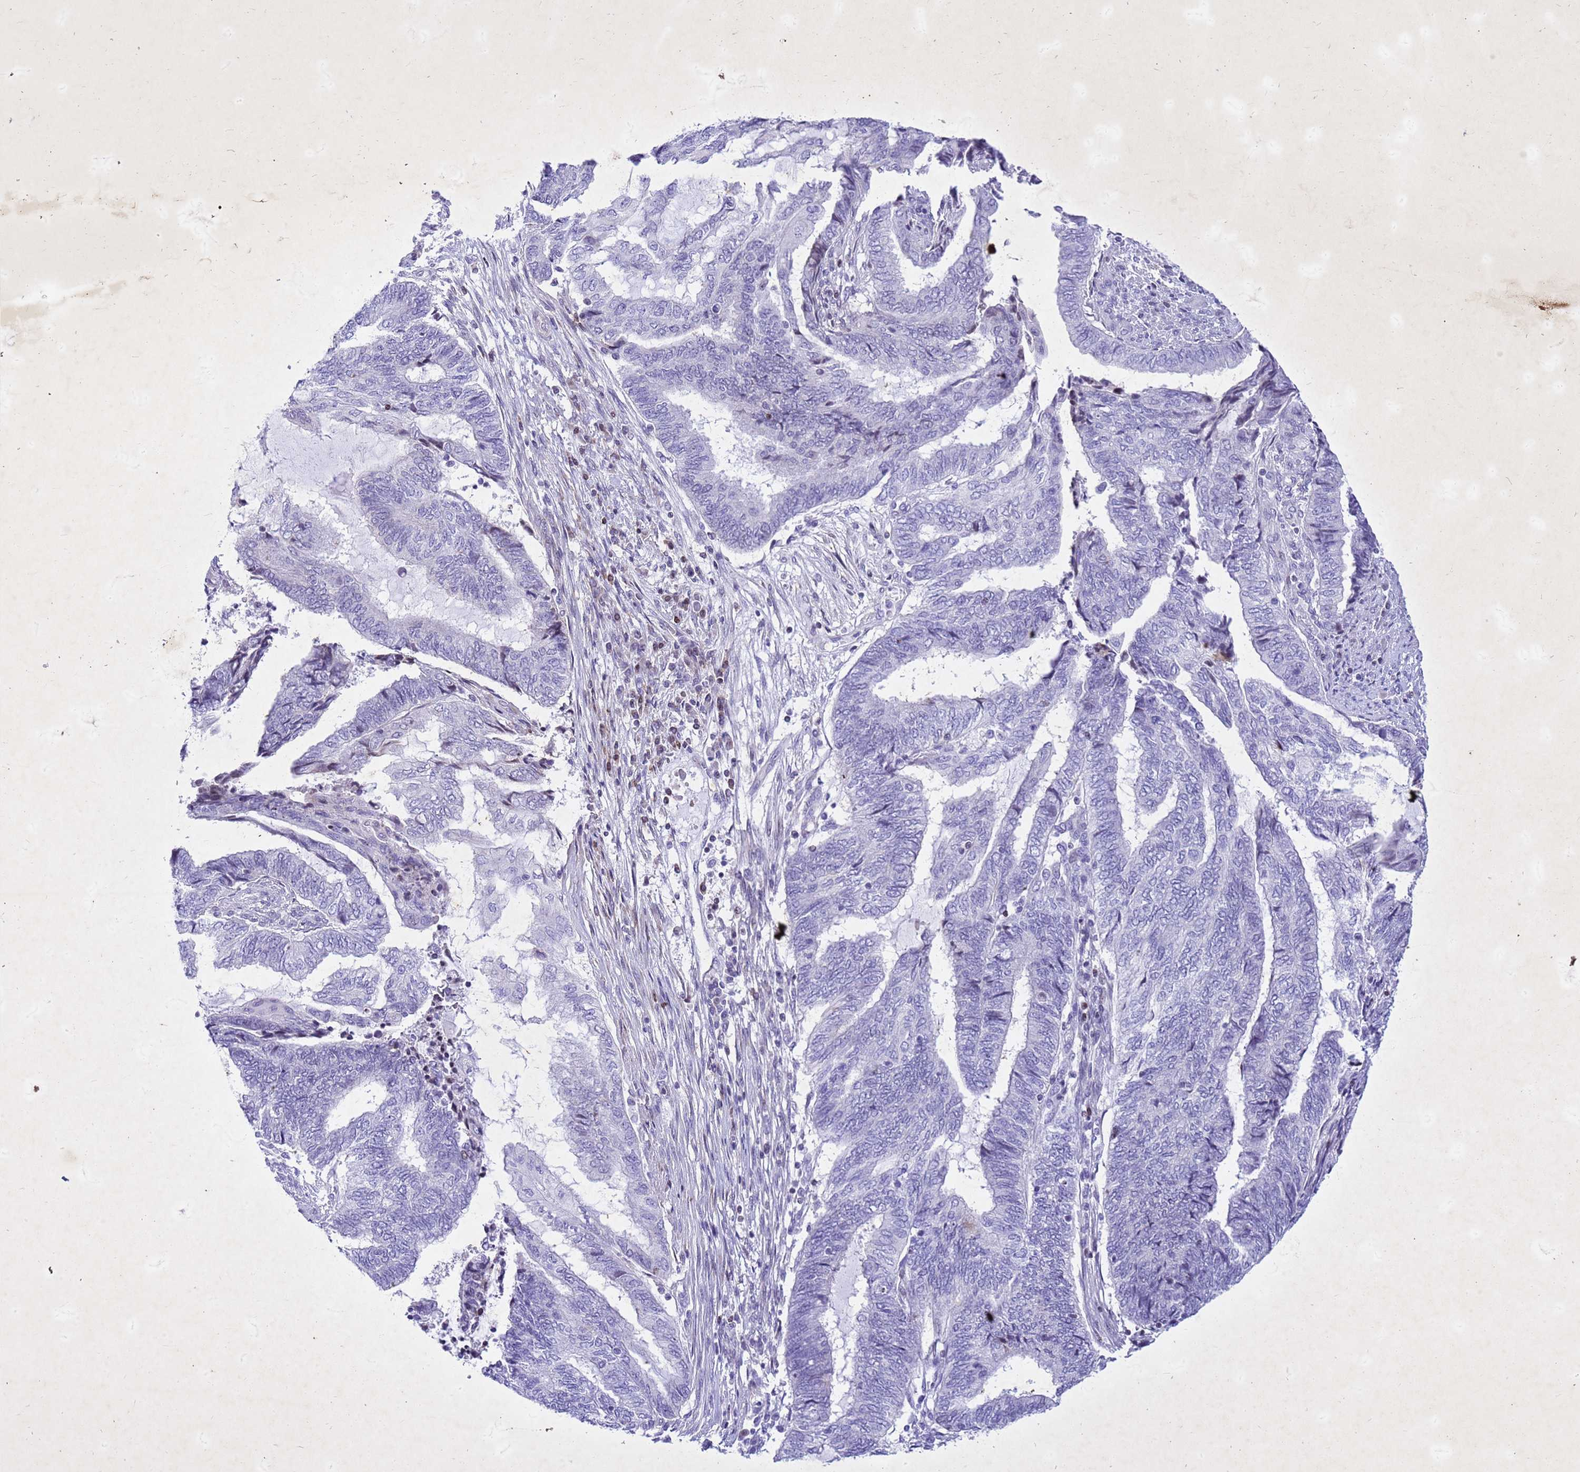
{"staining": {"intensity": "negative", "quantity": "none", "location": "none"}, "tissue": "endometrial cancer", "cell_type": "Tumor cells", "image_type": "cancer", "snomed": [{"axis": "morphology", "description": "Adenocarcinoma, NOS"}, {"axis": "topography", "description": "Uterus"}, {"axis": "topography", "description": "Endometrium"}], "caption": "Adenocarcinoma (endometrial) was stained to show a protein in brown. There is no significant expression in tumor cells.", "gene": "COPS9", "patient": {"sex": "female", "age": 70}}